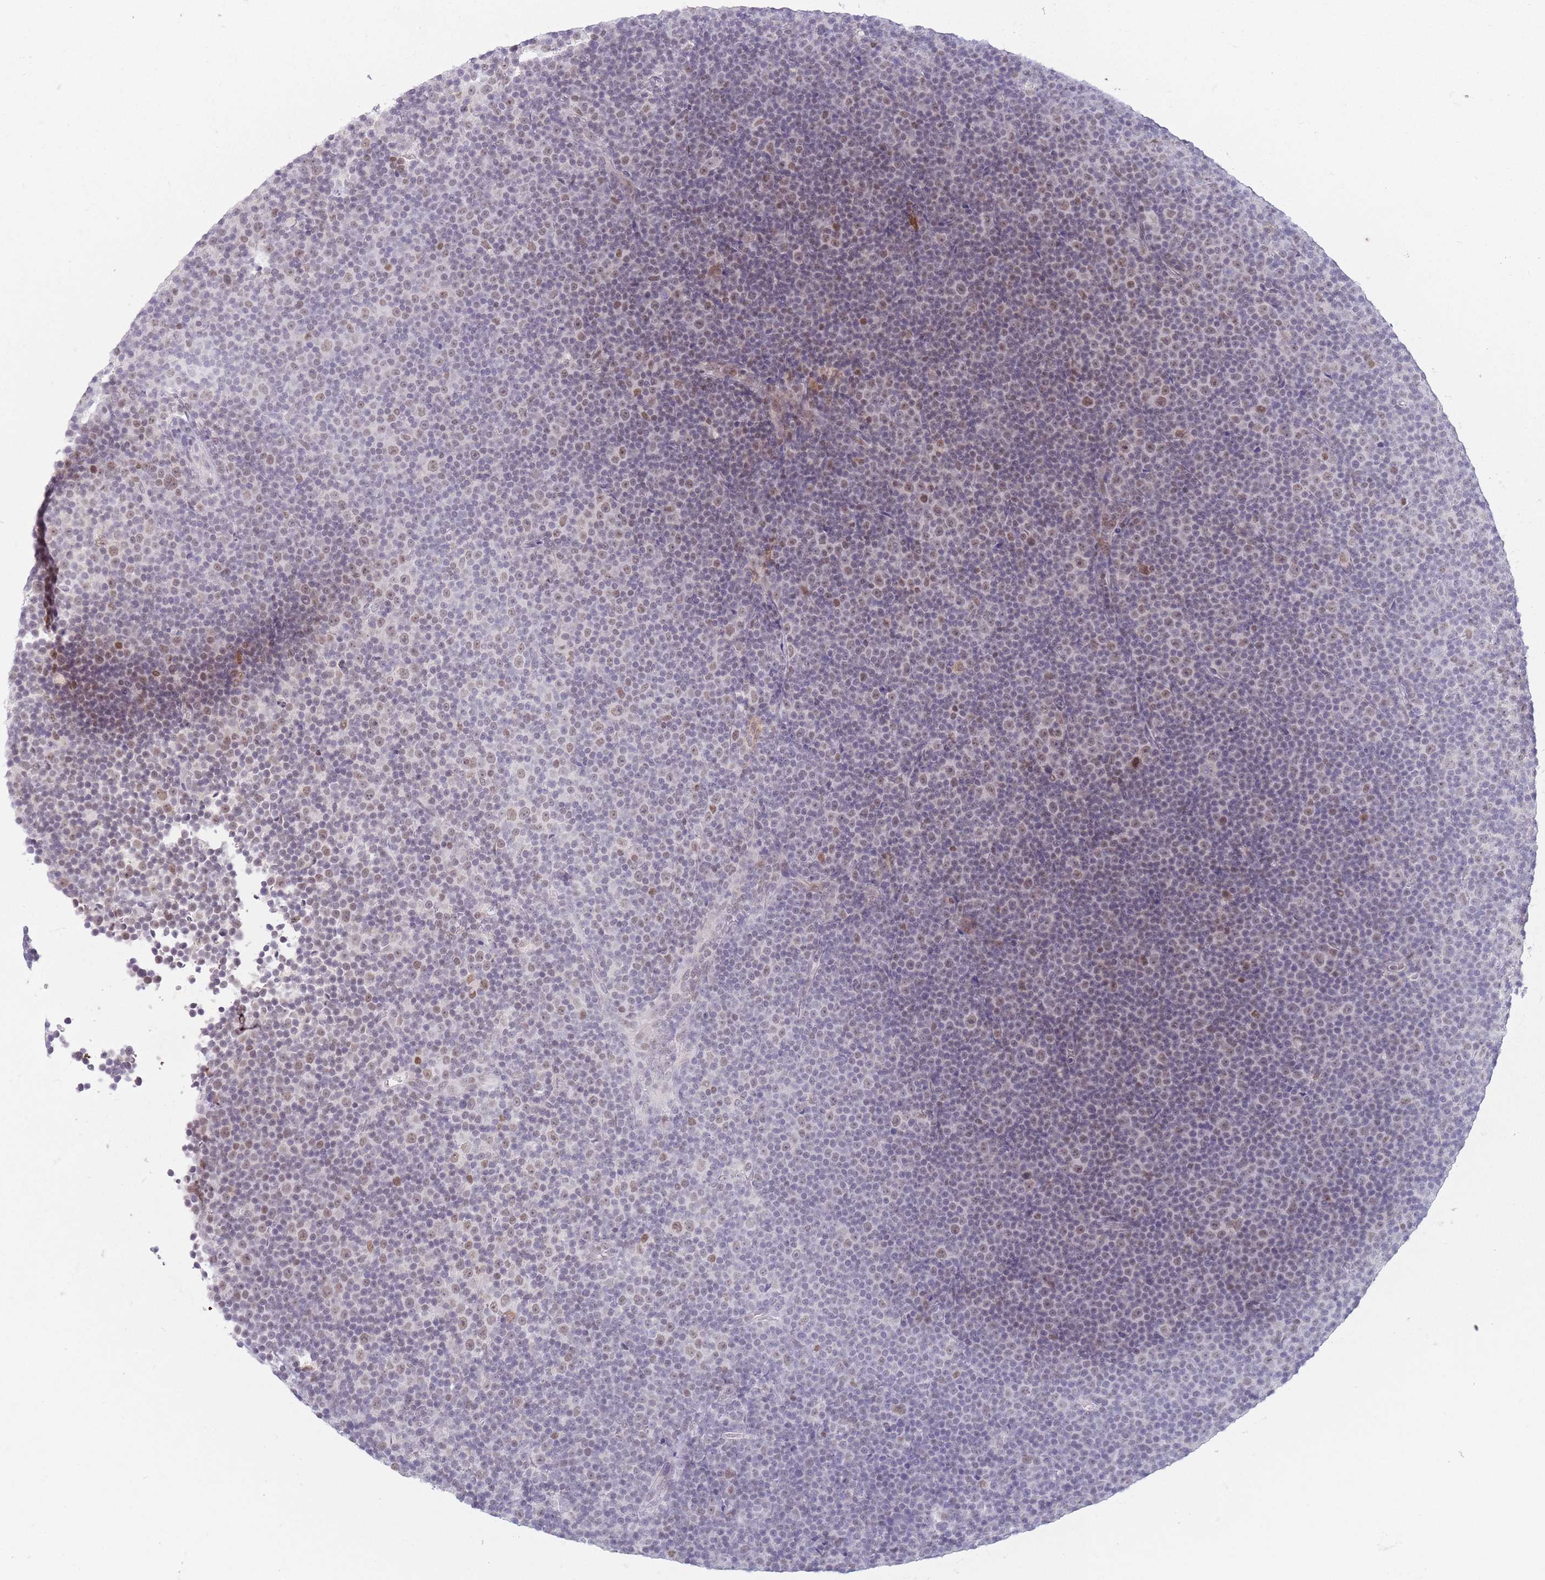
{"staining": {"intensity": "moderate", "quantity": "<25%", "location": "nuclear"}, "tissue": "lymphoma", "cell_type": "Tumor cells", "image_type": "cancer", "snomed": [{"axis": "morphology", "description": "Malignant lymphoma, non-Hodgkin's type, Low grade"}, {"axis": "topography", "description": "Lymph node"}], "caption": "Malignant lymphoma, non-Hodgkin's type (low-grade) stained with DAB immunohistochemistry exhibits low levels of moderate nuclear expression in approximately <25% of tumor cells.", "gene": "ARID3B", "patient": {"sex": "female", "age": 67}}